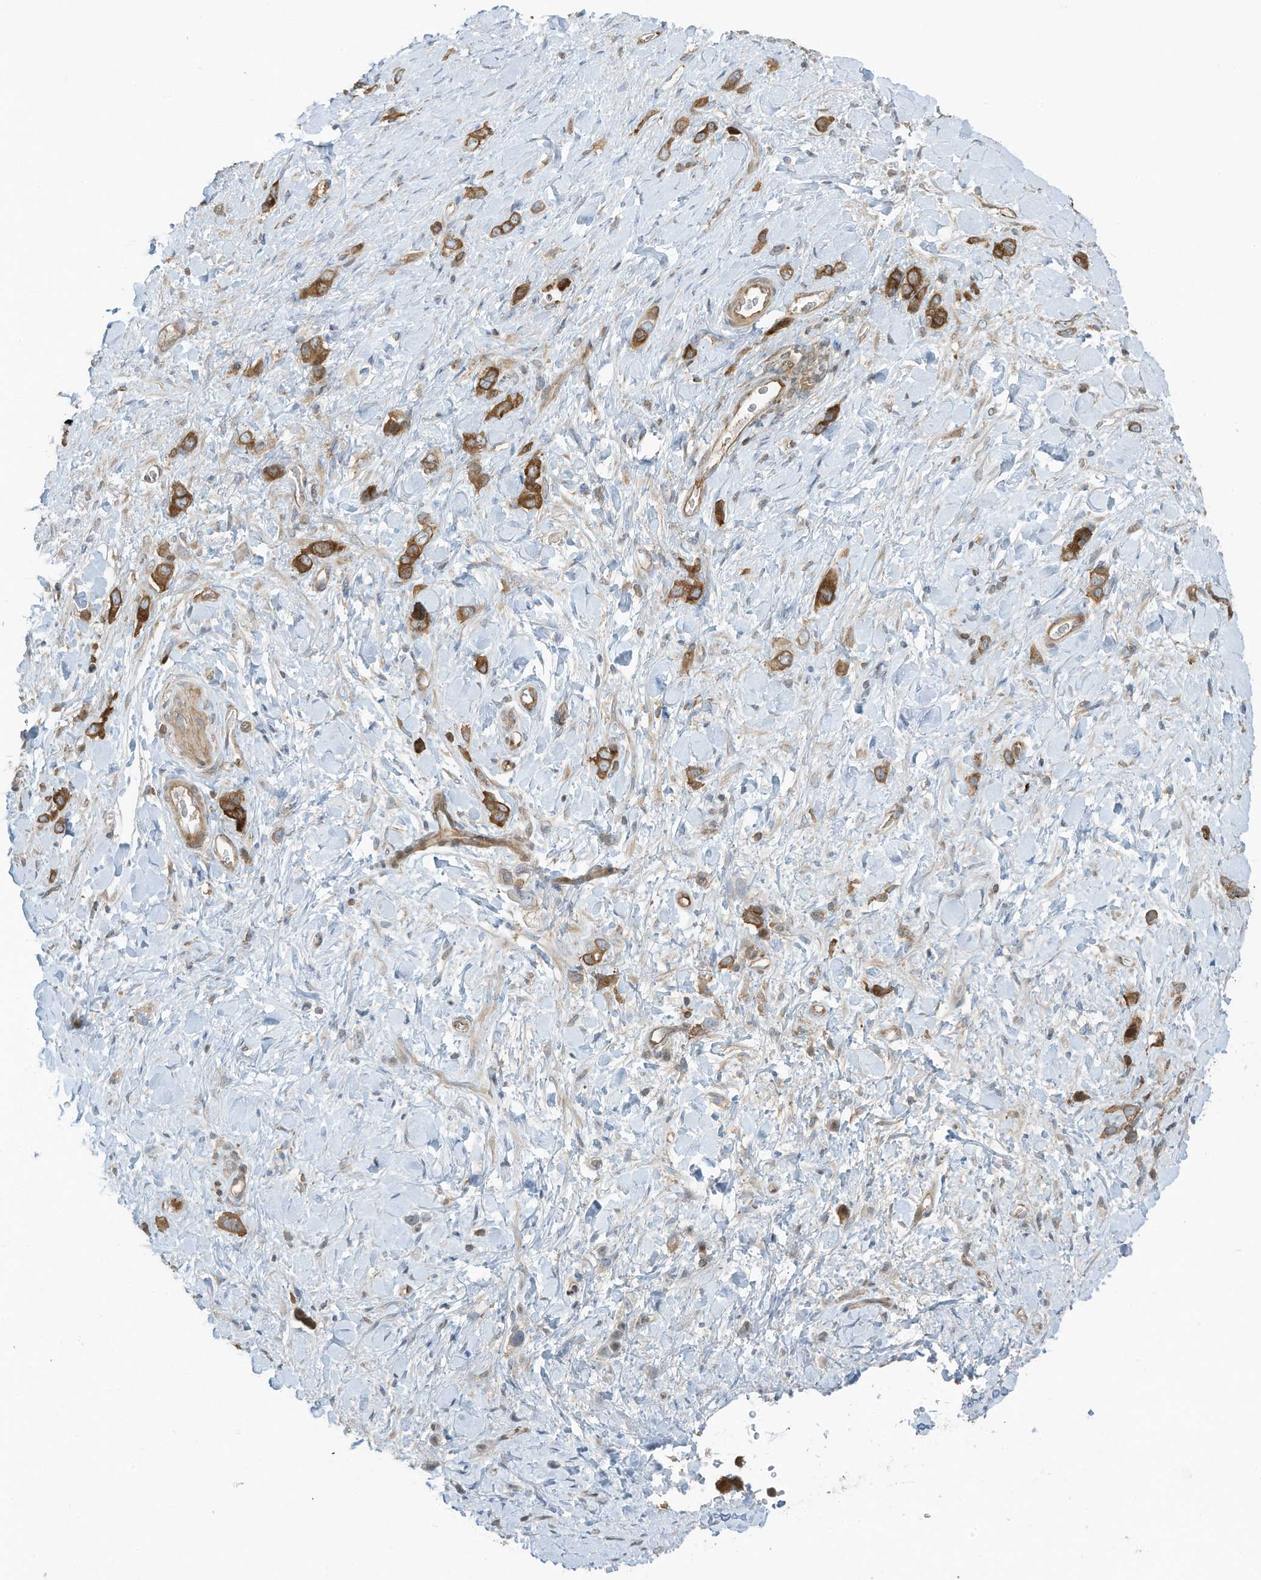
{"staining": {"intensity": "strong", "quantity": ">75%", "location": "cytoplasmic/membranous"}, "tissue": "stomach cancer", "cell_type": "Tumor cells", "image_type": "cancer", "snomed": [{"axis": "morphology", "description": "Adenocarcinoma, NOS"}, {"axis": "topography", "description": "Stomach"}], "caption": "Immunohistochemical staining of human stomach cancer reveals high levels of strong cytoplasmic/membranous protein staining in approximately >75% of tumor cells. (DAB IHC, brown staining for protein, blue staining for nuclei).", "gene": "OLA1", "patient": {"sex": "female", "age": 65}}